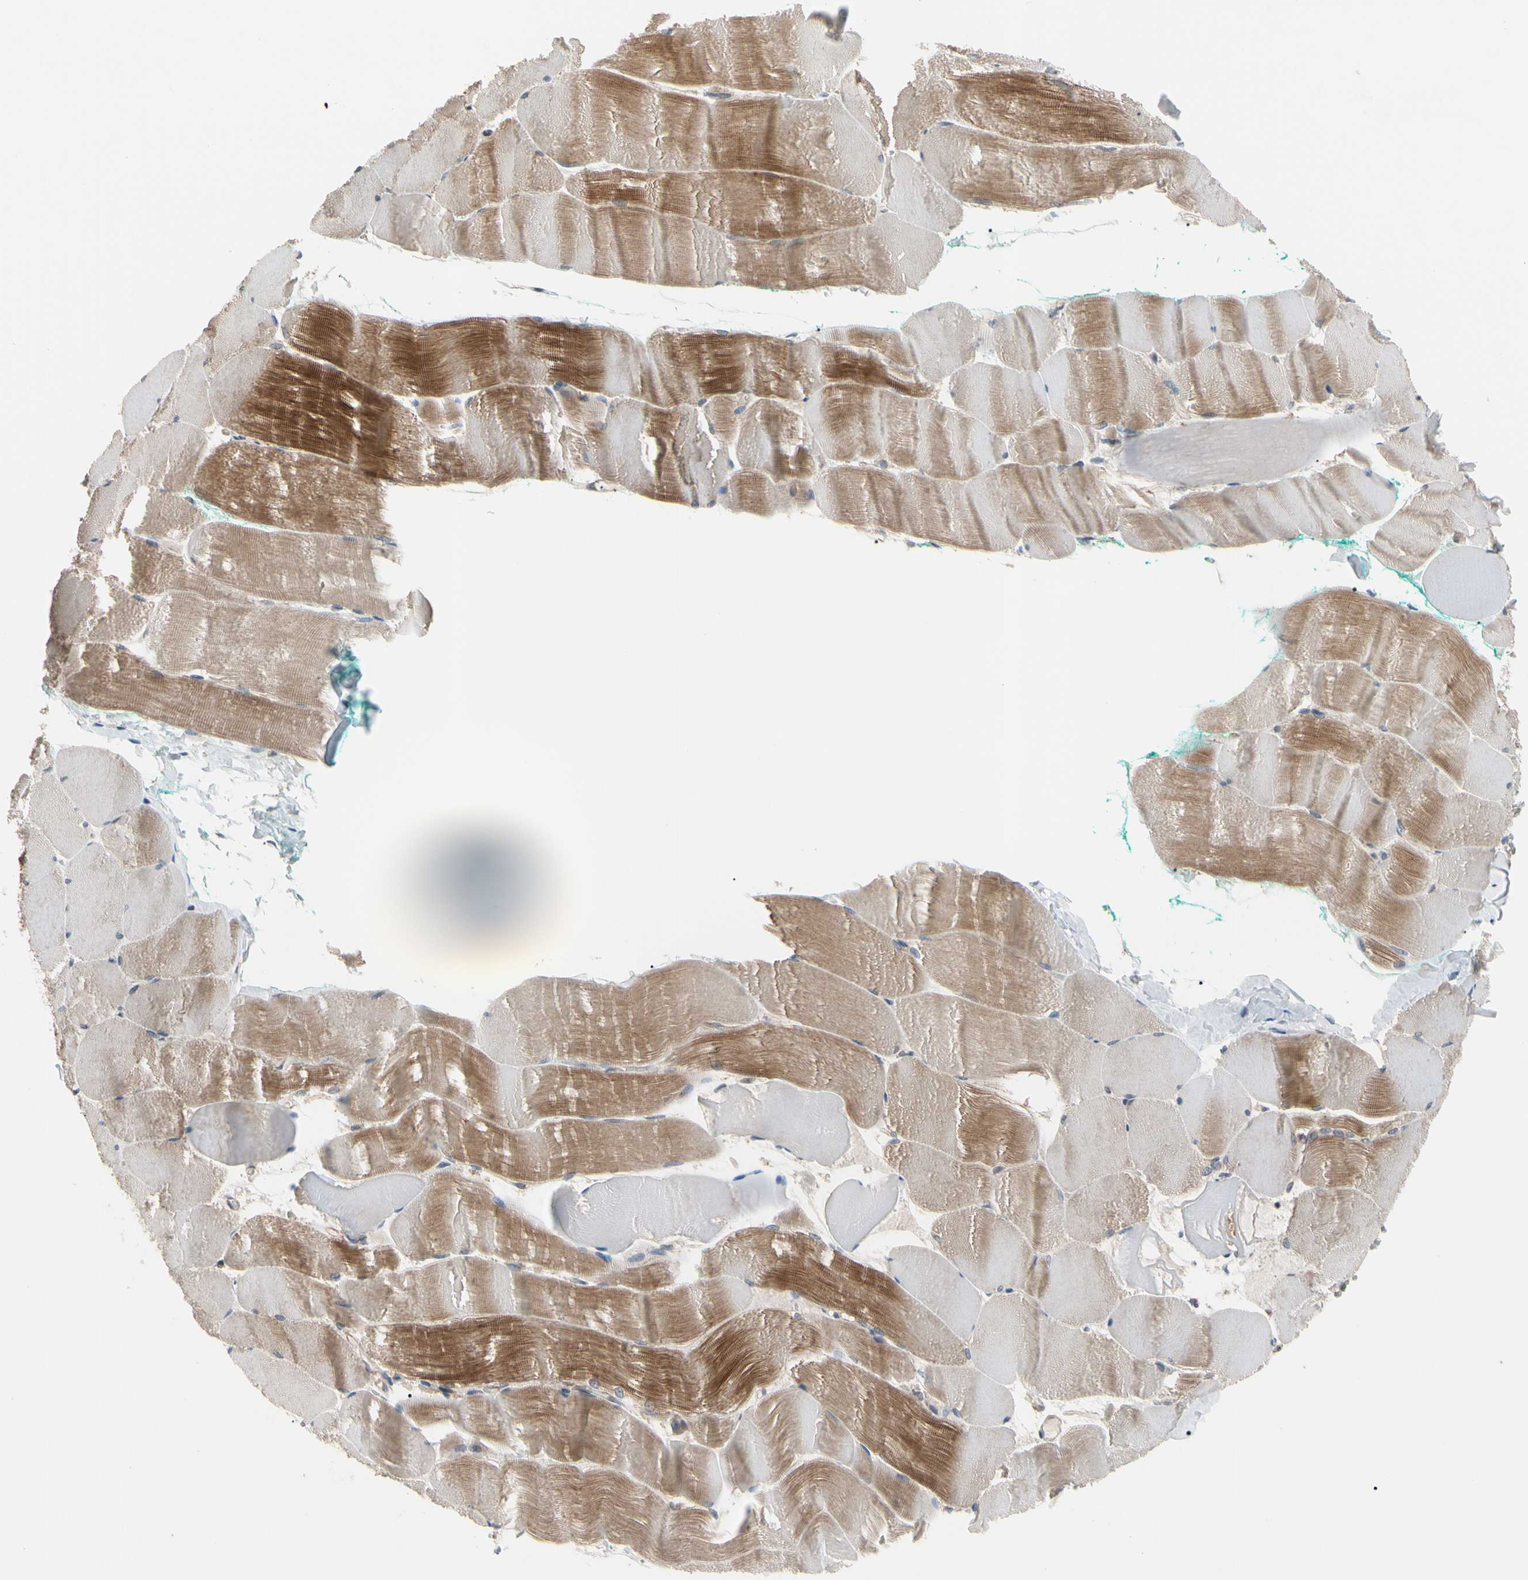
{"staining": {"intensity": "moderate", "quantity": "25%-75%", "location": "cytoplasmic/membranous"}, "tissue": "skeletal muscle", "cell_type": "Myocytes", "image_type": "normal", "snomed": [{"axis": "morphology", "description": "Normal tissue, NOS"}, {"axis": "morphology", "description": "Squamous cell carcinoma, NOS"}, {"axis": "topography", "description": "Skeletal muscle"}], "caption": "The micrograph shows a brown stain indicating the presence of a protein in the cytoplasmic/membranous of myocytes in skeletal muscle. (Stains: DAB in brown, nuclei in blue, Microscopy: brightfield microscopy at high magnification).", "gene": "DPP8", "patient": {"sex": "male", "age": 51}}